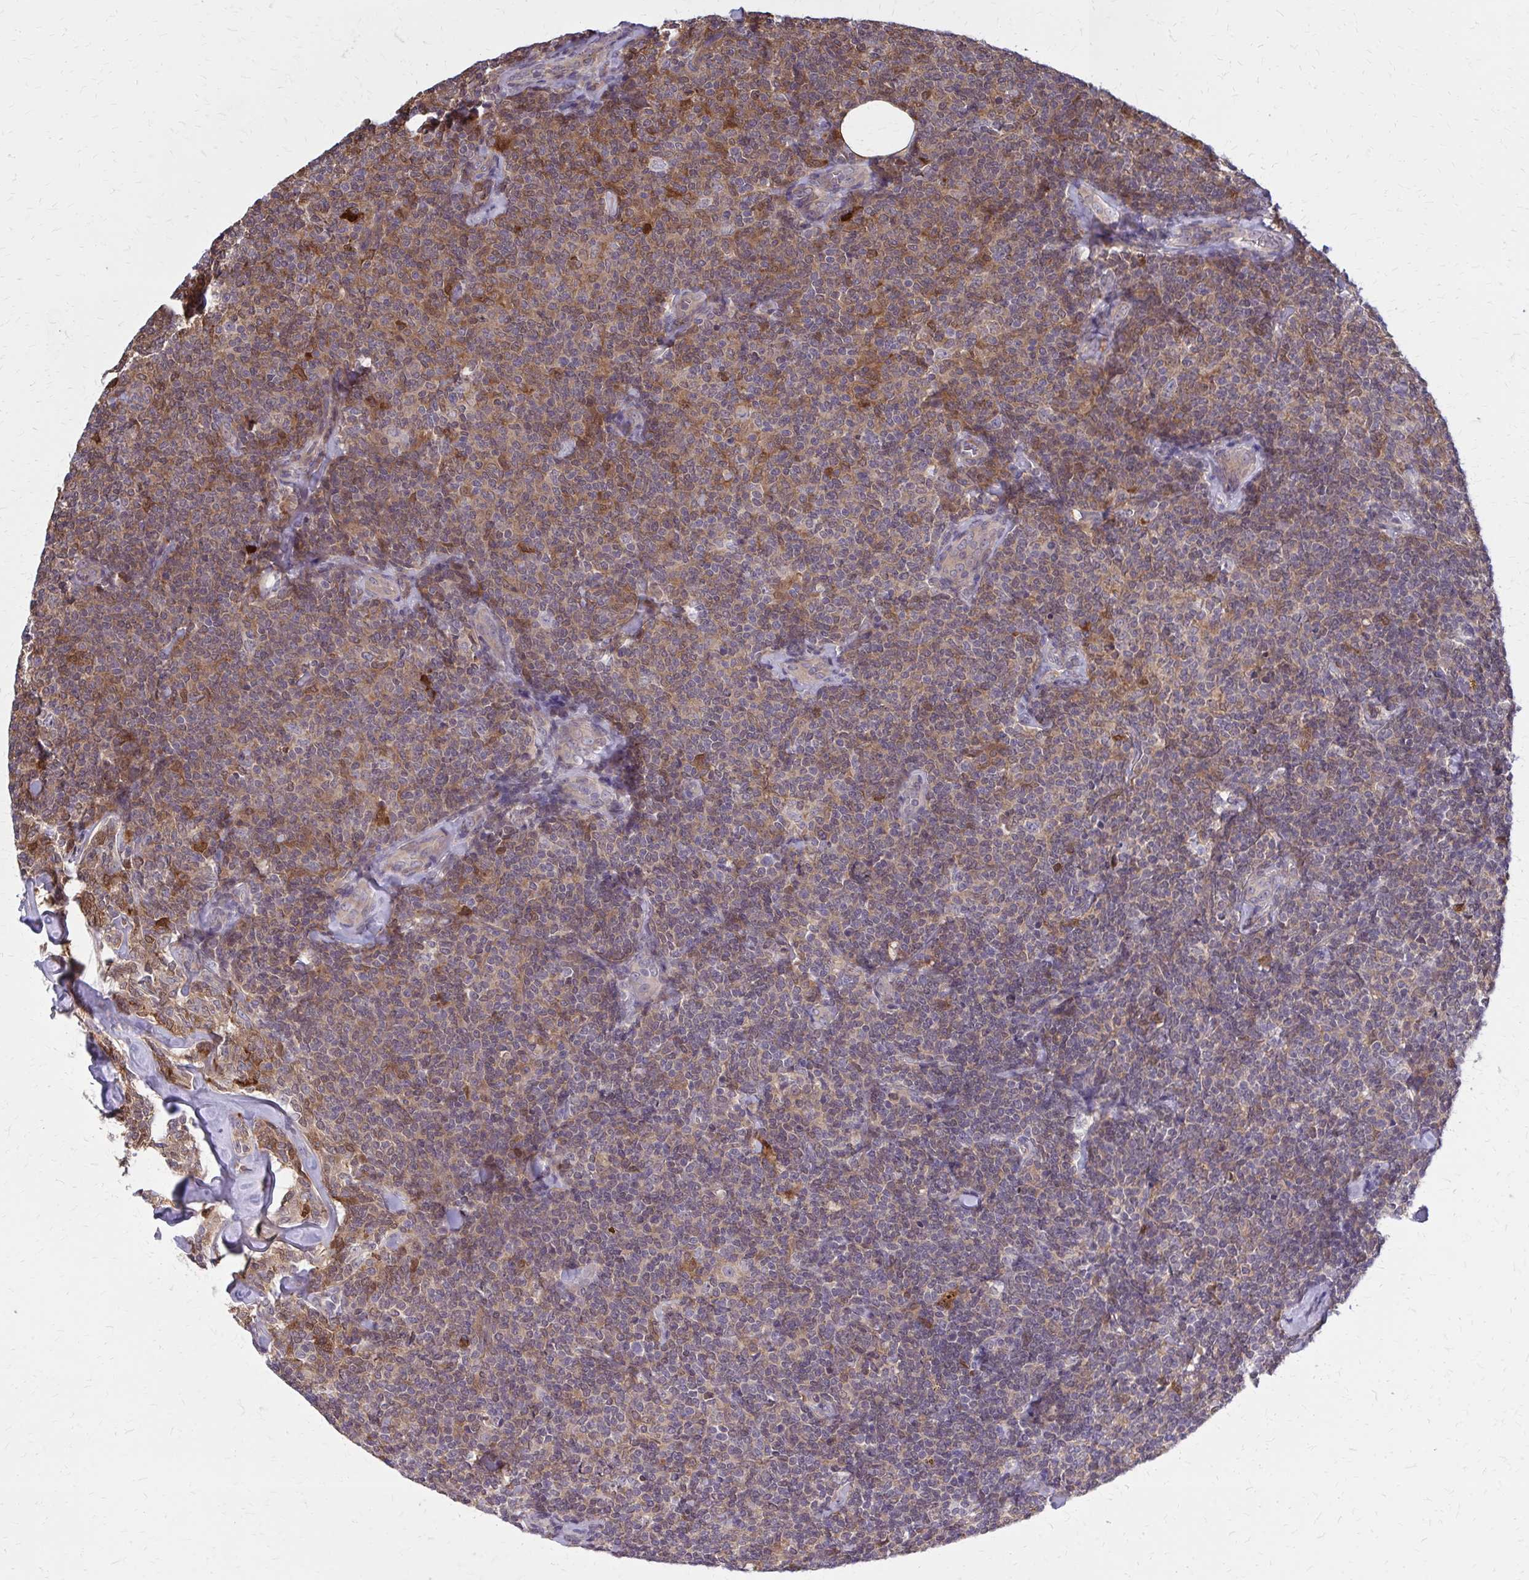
{"staining": {"intensity": "moderate", "quantity": "25%-75%", "location": "cytoplasmic/membranous"}, "tissue": "lymphoma", "cell_type": "Tumor cells", "image_type": "cancer", "snomed": [{"axis": "morphology", "description": "Malignant lymphoma, non-Hodgkin's type, Low grade"}, {"axis": "topography", "description": "Lymph node"}], "caption": "Immunohistochemistry staining of lymphoma, which shows medium levels of moderate cytoplasmic/membranous staining in approximately 25%-75% of tumor cells indicating moderate cytoplasmic/membranous protein staining. The staining was performed using DAB (3,3'-diaminobenzidine) (brown) for protein detection and nuclei were counterstained in hematoxylin (blue).", "gene": "DBI", "patient": {"sex": "female", "age": 56}}